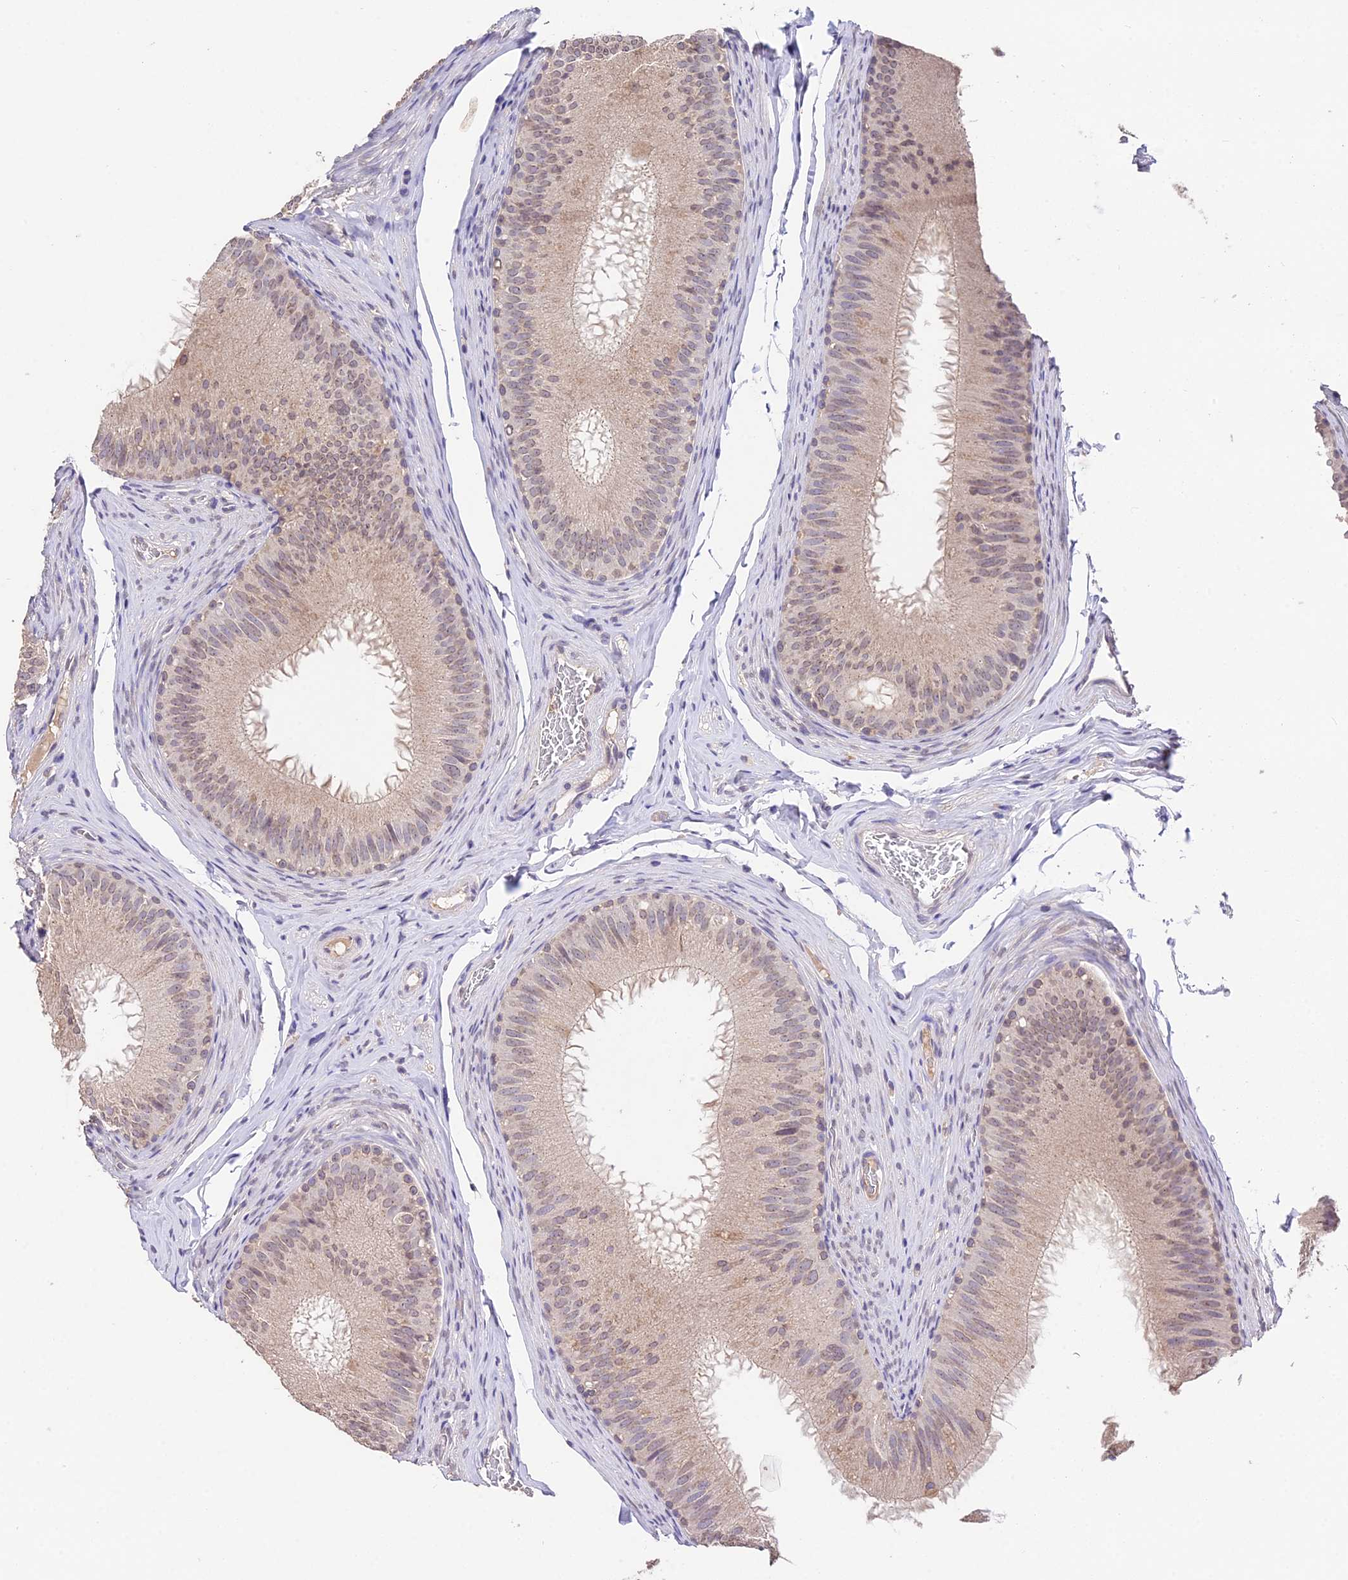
{"staining": {"intensity": "weak", "quantity": ">75%", "location": "cytoplasmic/membranous,nuclear"}, "tissue": "epididymis", "cell_type": "Glandular cells", "image_type": "normal", "snomed": [{"axis": "morphology", "description": "Normal tissue, NOS"}, {"axis": "topography", "description": "Epididymis"}], "caption": "This image exhibits immunohistochemistry staining of unremarkable human epididymis, with low weak cytoplasmic/membranous,nuclear expression in approximately >75% of glandular cells.", "gene": "PGK1", "patient": {"sex": "male", "age": 34}}